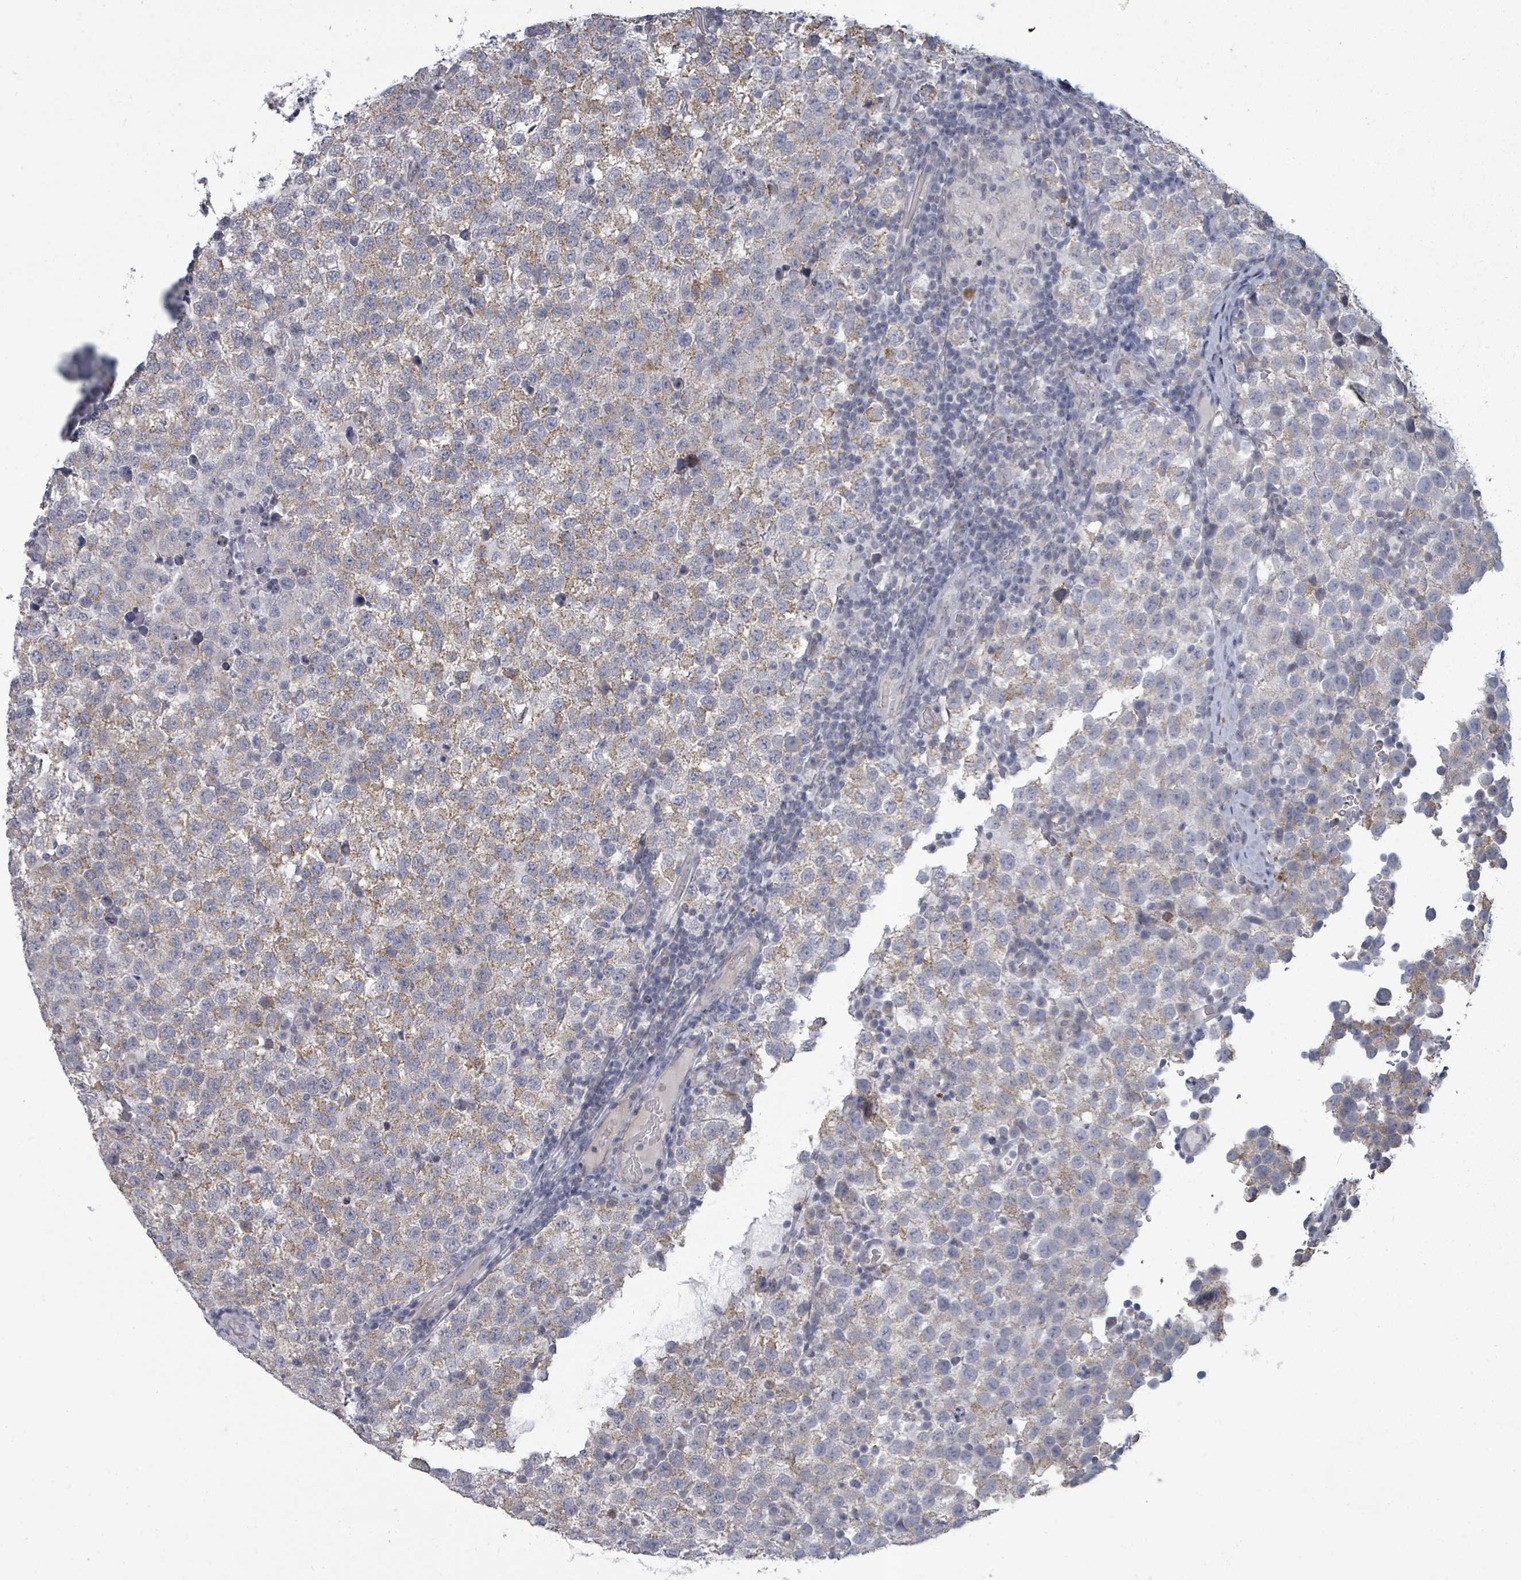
{"staining": {"intensity": "weak", "quantity": "25%-75%", "location": "cytoplasmic/membranous"}, "tissue": "testis cancer", "cell_type": "Tumor cells", "image_type": "cancer", "snomed": [{"axis": "morphology", "description": "Seminoma, NOS"}, {"axis": "topography", "description": "Testis"}], "caption": "High-magnification brightfield microscopy of seminoma (testis) stained with DAB (3,3'-diaminobenzidine) (brown) and counterstained with hematoxylin (blue). tumor cells exhibit weak cytoplasmic/membranous staining is identified in about25%-75% of cells.", "gene": "PTPN20", "patient": {"sex": "male", "age": 34}}